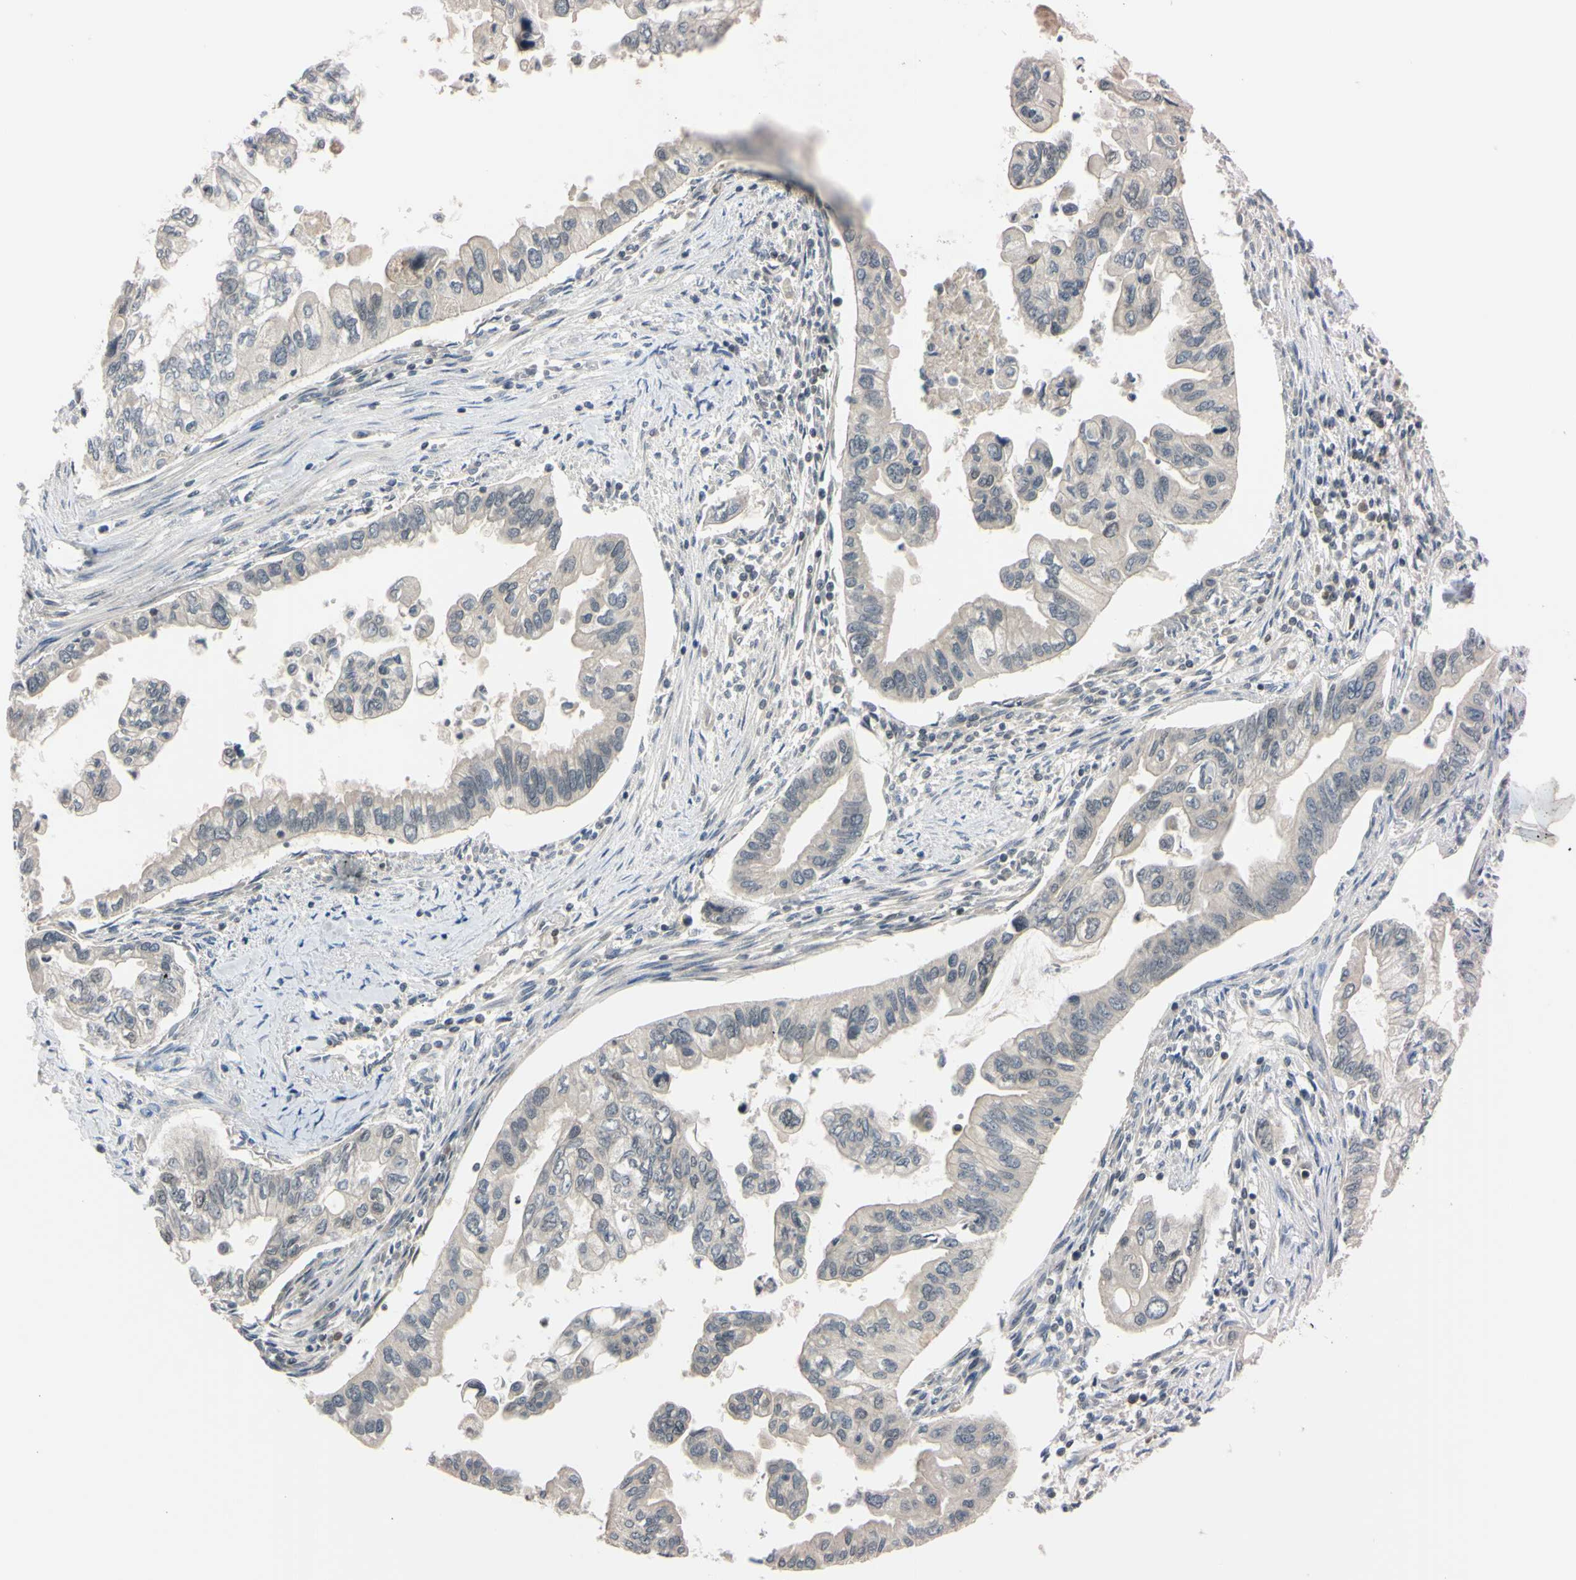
{"staining": {"intensity": "weak", "quantity": "25%-75%", "location": "cytoplasmic/membranous,nuclear"}, "tissue": "pancreatic cancer", "cell_type": "Tumor cells", "image_type": "cancer", "snomed": [{"axis": "morphology", "description": "Normal tissue, NOS"}, {"axis": "topography", "description": "Pancreas"}], "caption": "An immunohistochemistry photomicrograph of neoplastic tissue is shown. Protein staining in brown shows weak cytoplasmic/membranous and nuclear positivity in pancreatic cancer within tumor cells. (IHC, brightfield microscopy, high magnification).", "gene": "UBE2I", "patient": {"sex": "male", "age": 42}}